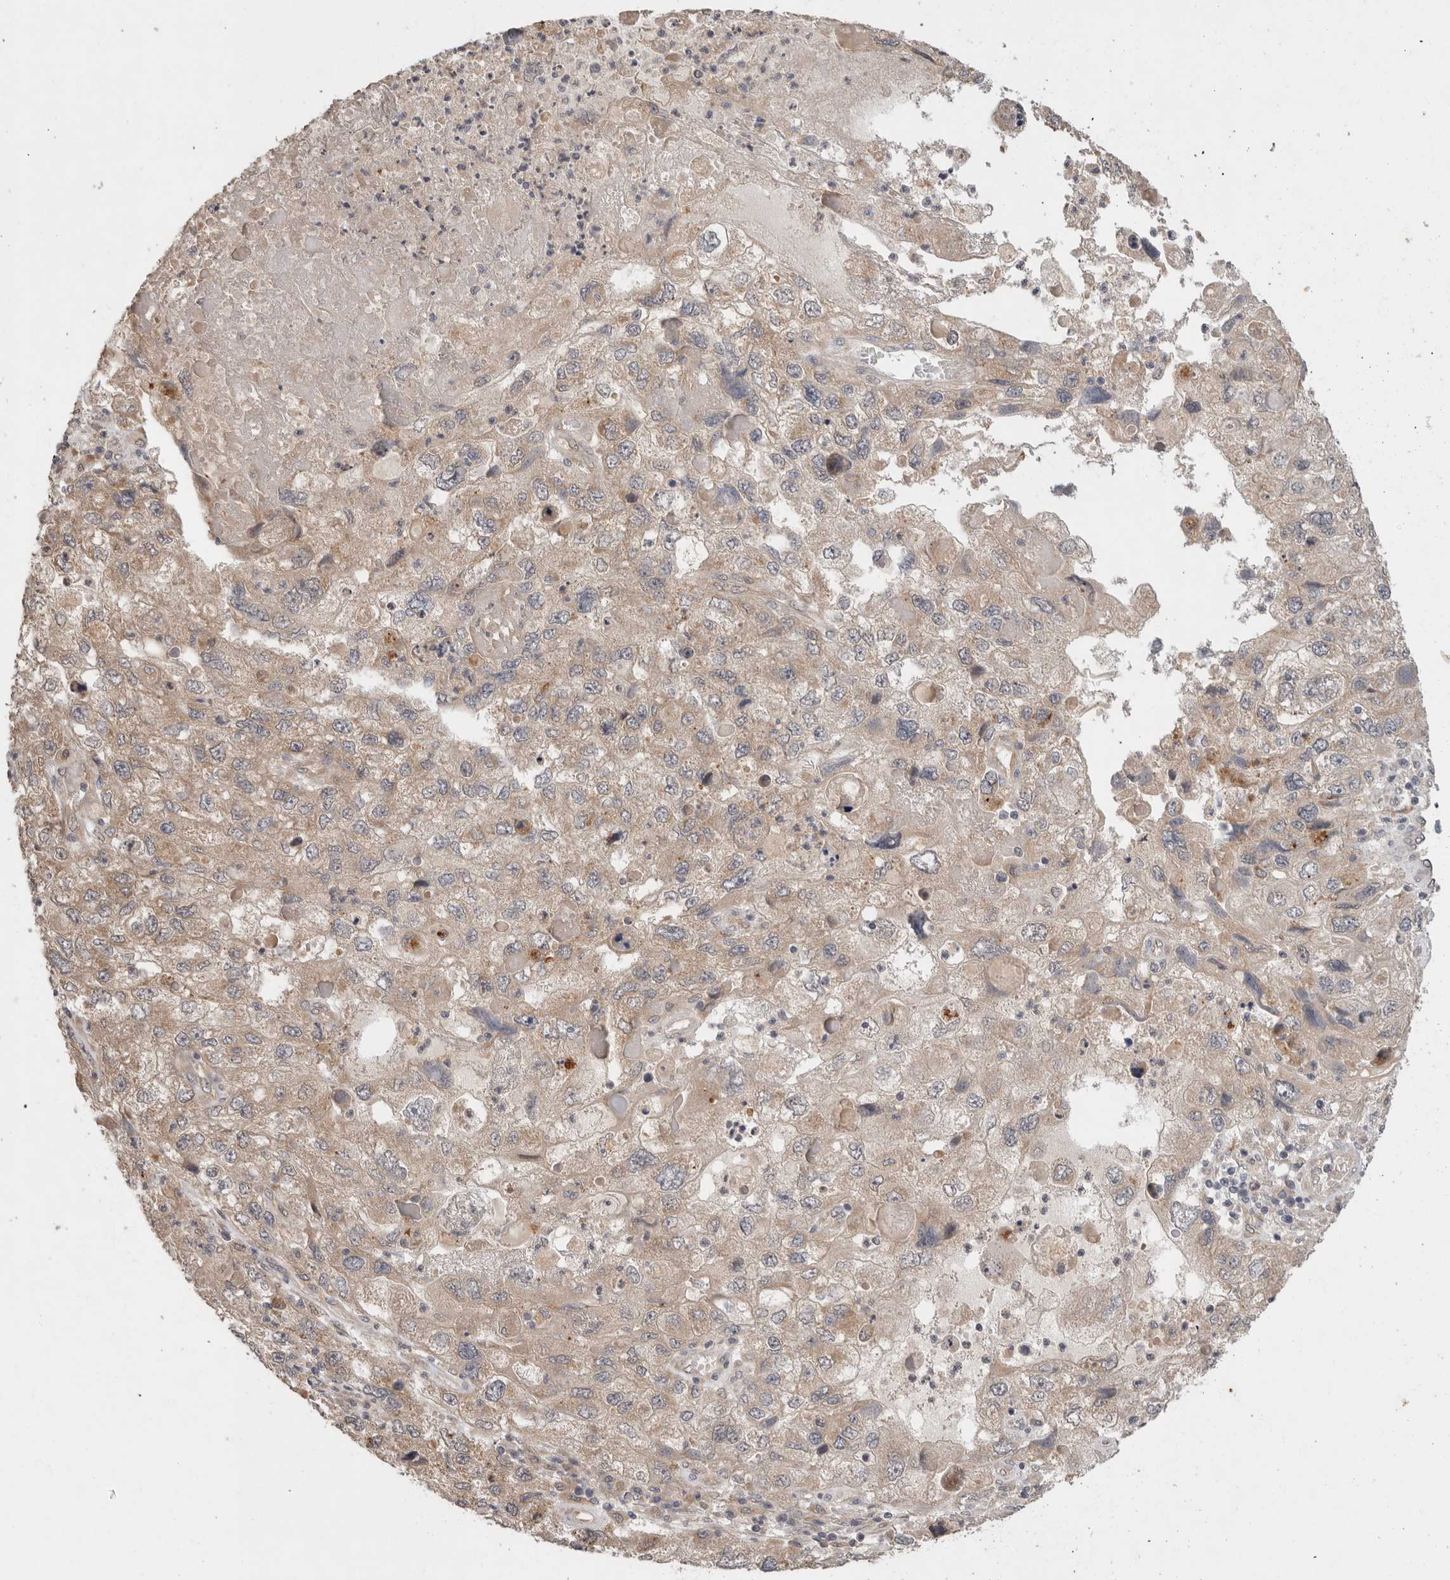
{"staining": {"intensity": "weak", "quantity": ">75%", "location": "cytoplasmic/membranous"}, "tissue": "endometrial cancer", "cell_type": "Tumor cells", "image_type": "cancer", "snomed": [{"axis": "morphology", "description": "Adenocarcinoma, NOS"}, {"axis": "topography", "description": "Endometrium"}], "caption": "An image of human endometrial cancer (adenocarcinoma) stained for a protein displays weak cytoplasmic/membranous brown staining in tumor cells. Immunohistochemistry (ihc) stains the protein of interest in brown and the nuclei are stained blue.", "gene": "SGK1", "patient": {"sex": "female", "age": 49}}